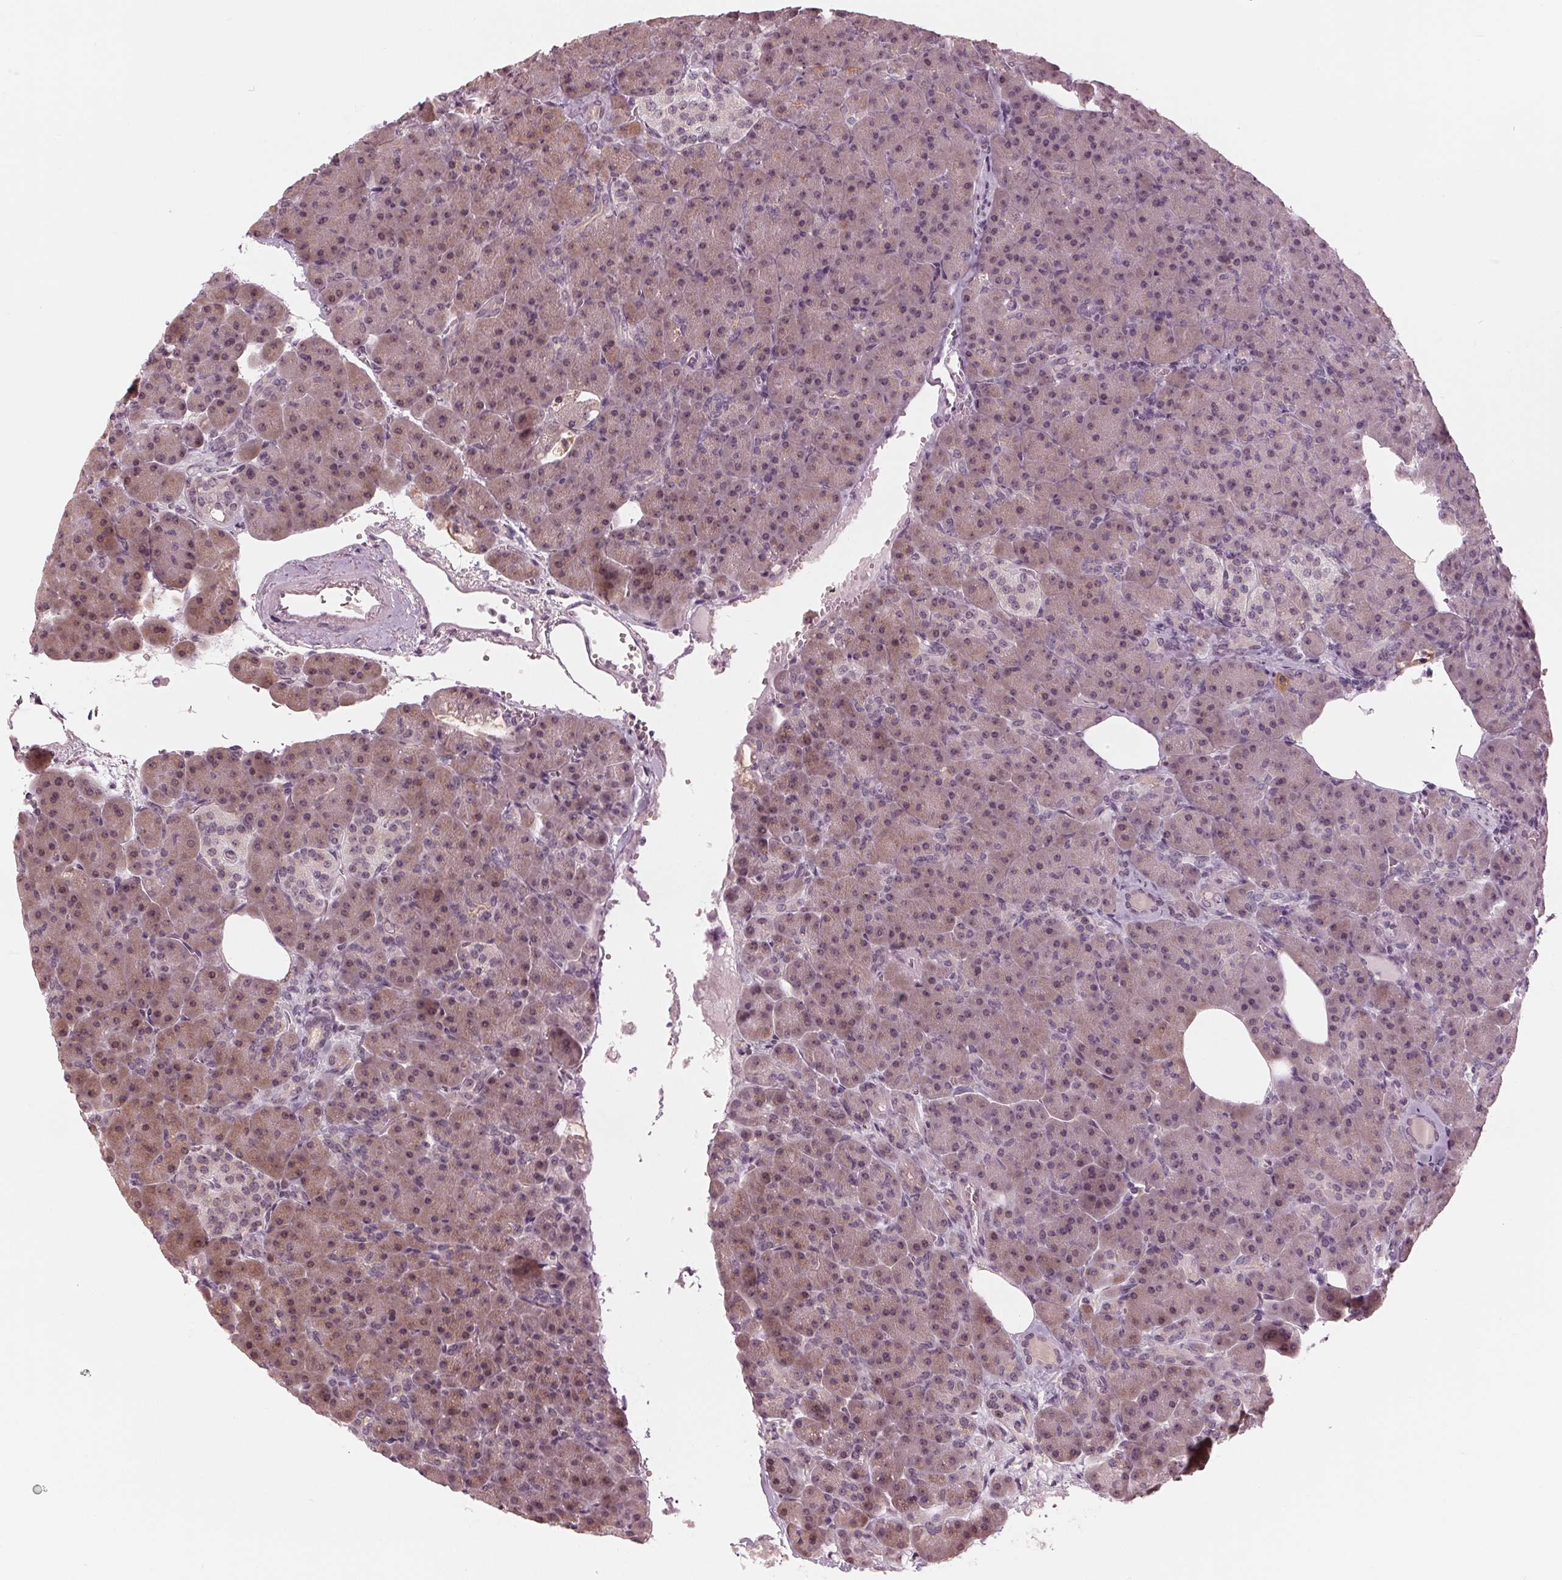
{"staining": {"intensity": "weak", "quantity": "25%-75%", "location": "nuclear"}, "tissue": "pancreas", "cell_type": "Exocrine glandular cells", "image_type": "normal", "snomed": [{"axis": "morphology", "description": "Normal tissue, NOS"}, {"axis": "topography", "description": "Pancreas"}], "caption": "IHC micrograph of unremarkable pancreas: human pancreas stained using immunohistochemistry displays low levels of weak protein expression localized specifically in the nuclear of exocrine glandular cells, appearing as a nuclear brown color.", "gene": "SLX4", "patient": {"sex": "female", "age": 74}}